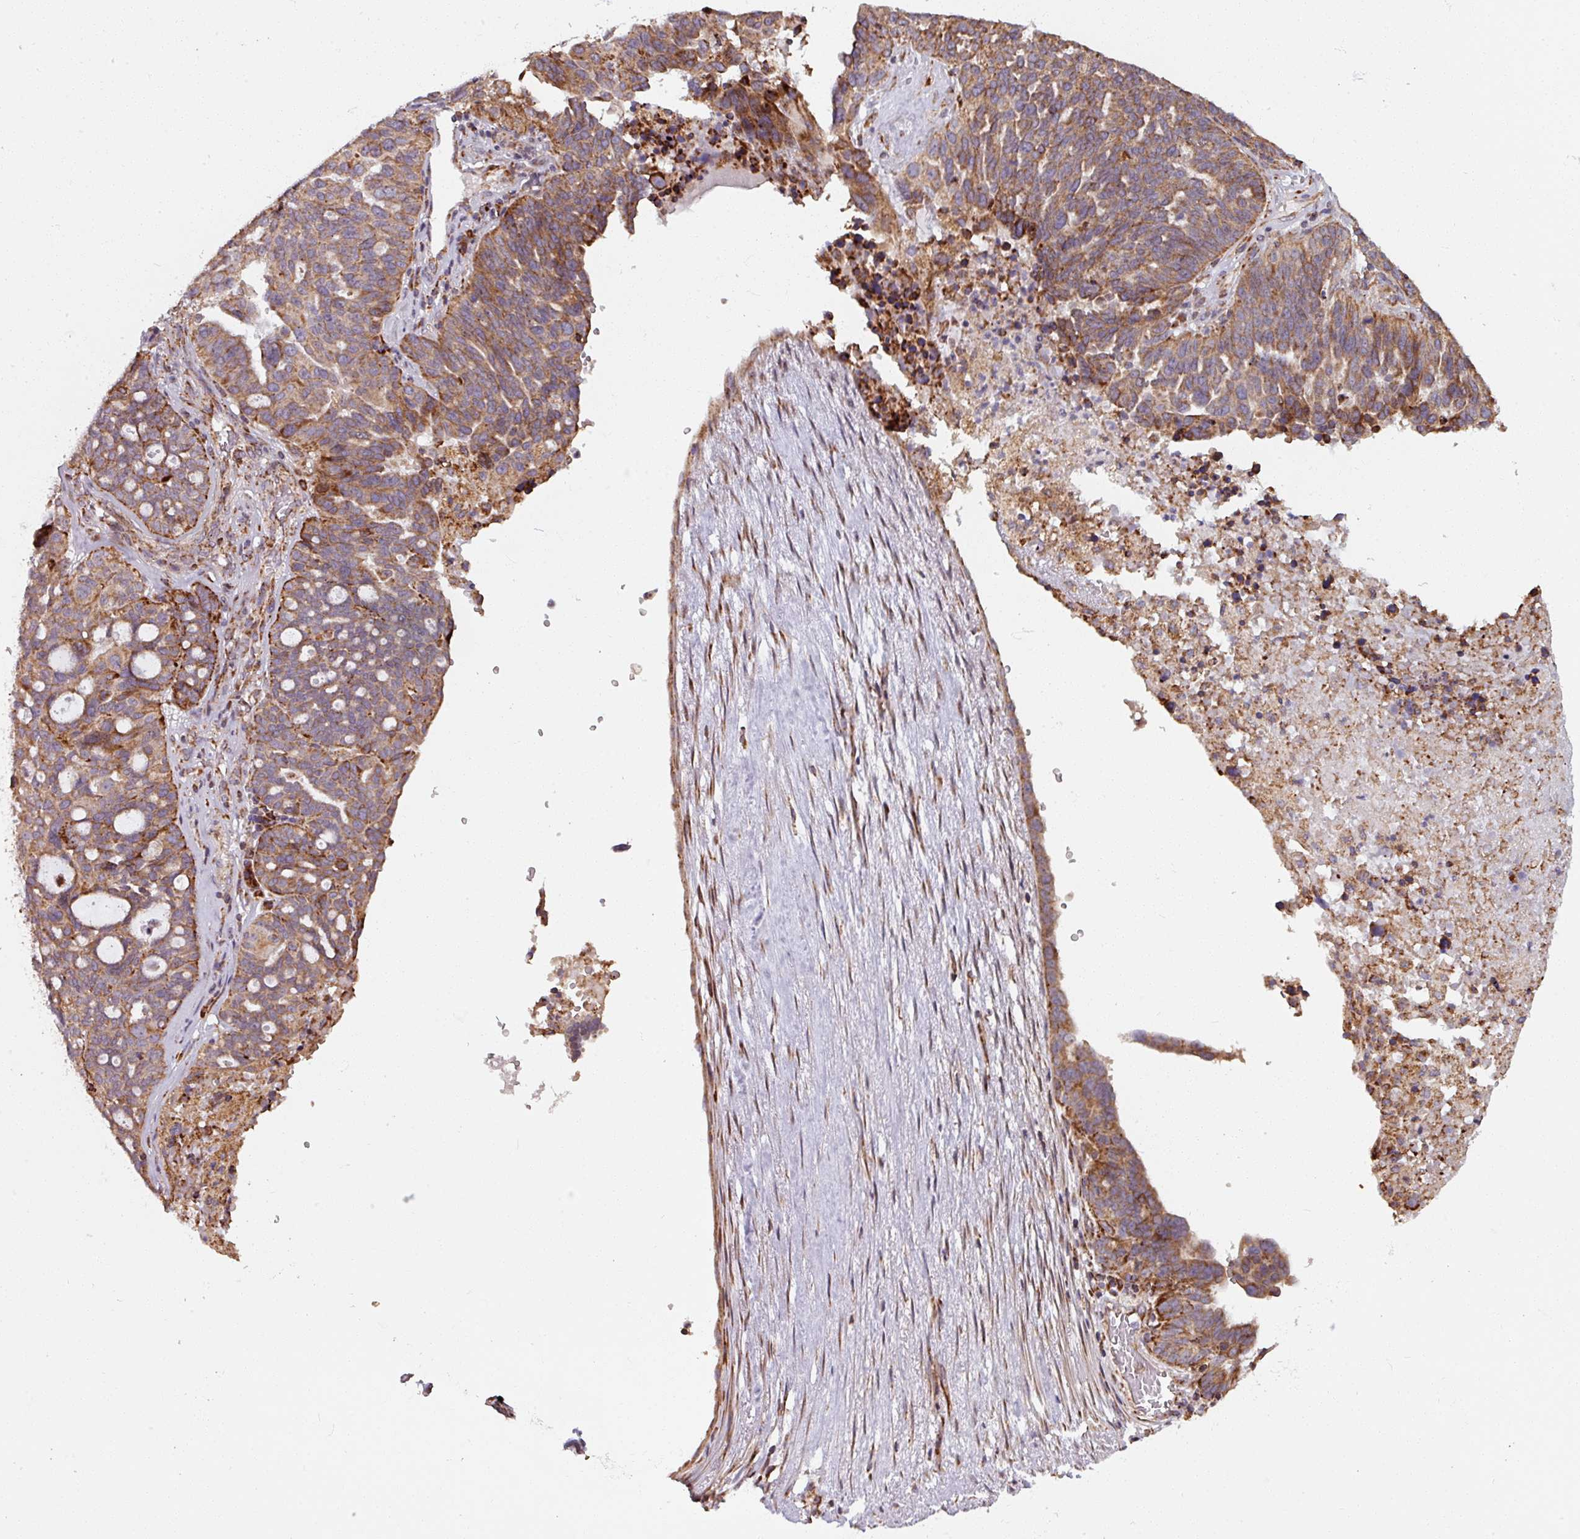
{"staining": {"intensity": "moderate", "quantity": "25%-75%", "location": "cytoplasmic/membranous"}, "tissue": "ovarian cancer", "cell_type": "Tumor cells", "image_type": "cancer", "snomed": [{"axis": "morphology", "description": "Cystadenocarcinoma, serous, NOS"}, {"axis": "topography", "description": "Ovary"}], "caption": "Tumor cells display moderate cytoplasmic/membranous expression in approximately 25%-75% of cells in ovarian cancer.", "gene": "MAGT1", "patient": {"sex": "female", "age": 59}}